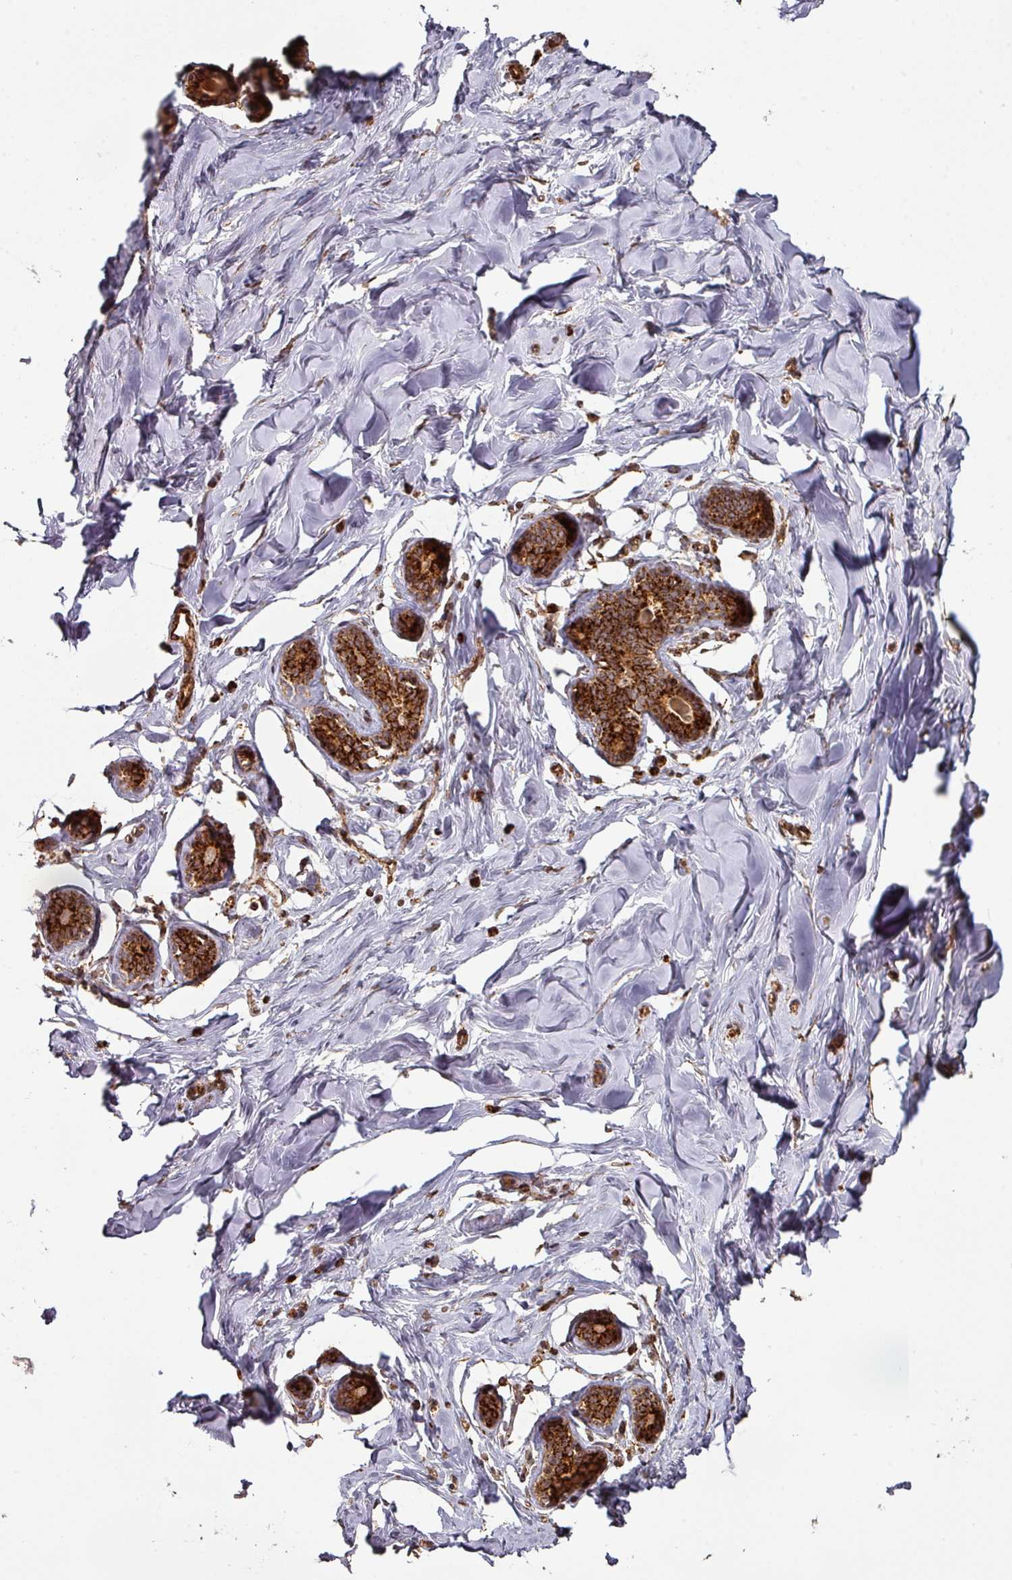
{"staining": {"intensity": "moderate", "quantity": "25%-75%", "location": "cytoplasmic/membranous"}, "tissue": "breast", "cell_type": "Adipocytes", "image_type": "normal", "snomed": [{"axis": "morphology", "description": "Normal tissue, NOS"}, {"axis": "topography", "description": "Breast"}], "caption": "Immunohistochemistry of normal human breast reveals medium levels of moderate cytoplasmic/membranous positivity in about 25%-75% of adipocytes.", "gene": "TRAP1", "patient": {"sex": "female", "age": 23}}